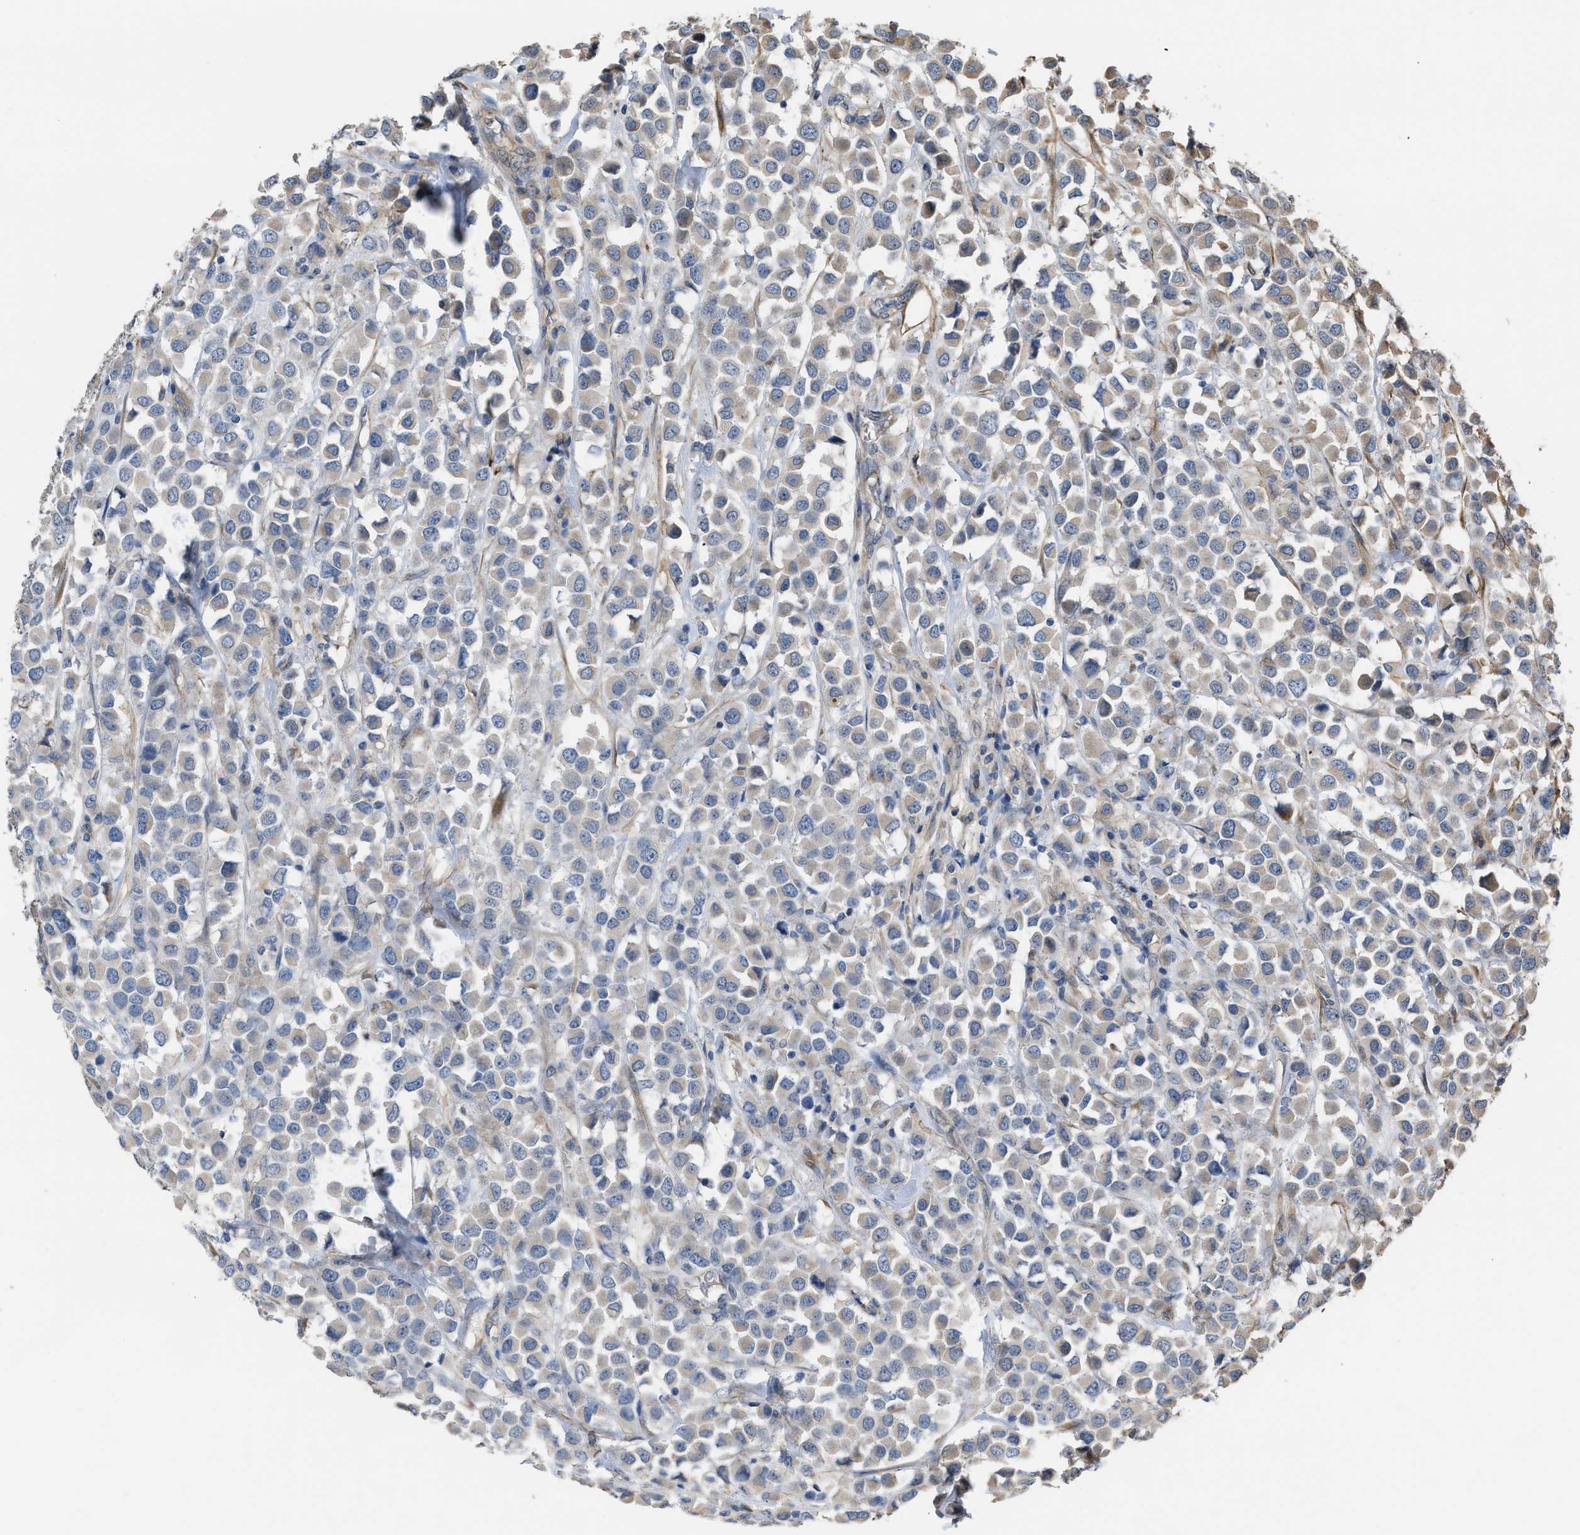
{"staining": {"intensity": "weak", "quantity": "25%-75%", "location": "cytoplasmic/membranous"}, "tissue": "breast cancer", "cell_type": "Tumor cells", "image_type": "cancer", "snomed": [{"axis": "morphology", "description": "Duct carcinoma"}, {"axis": "topography", "description": "Breast"}], "caption": "Immunohistochemistry (IHC) staining of infiltrating ductal carcinoma (breast), which shows low levels of weak cytoplasmic/membranous expression in about 25%-75% of tumor cells indicating weak cytoplasmic/membranous protein staining. The staining was performed using DAB (3,3'-diaminobenzidine) (brown) for protein detection and nuclei were counterstained in hematoxylin (blue).", "gene": "SLC4A11", "patient": {"sex": "female", "age": 61}}